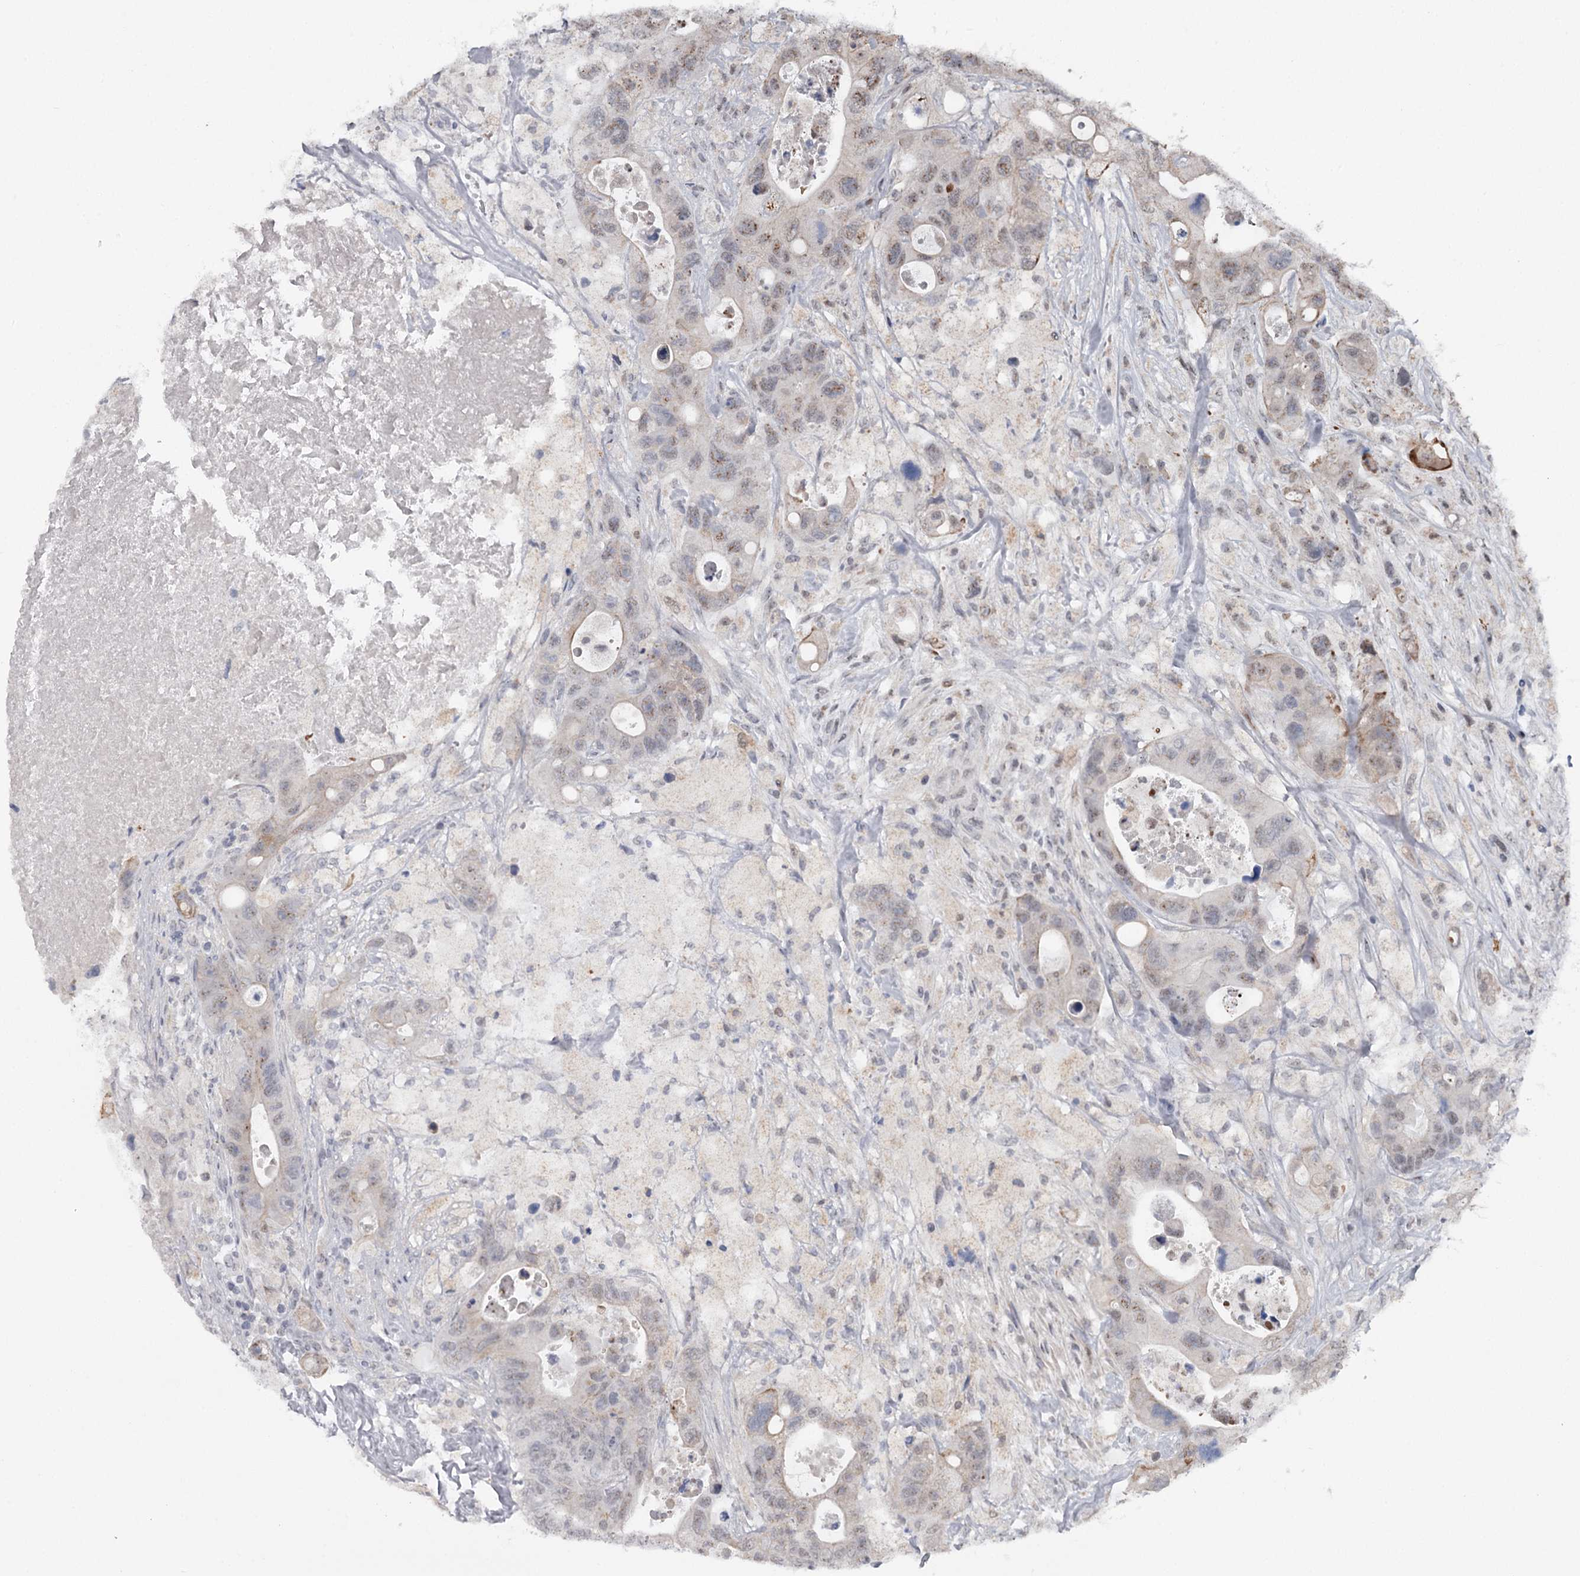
{"staining": {"intensity": "weak", "quantity": "25%-75%", "location": "cytoplasmic/membranous,nuclear"}, "tissue": "colorectal cancer", "cell_type": "Tumor cells", "image_type": "cancer", "snomed": [{"axis": "morphology", "description": "Adenocarcinoma, NOS"}, {"axis": "topography", "description": "Colon"}], "caption": "Protein staining displays weak cytoplasmic/membranous and nuclear staining in approximately 25%-75% of tumor cells in adenocarcinoma (colorectal).", "gene": "GTSF1", "patient": {"sex": "female", "age": 46}}